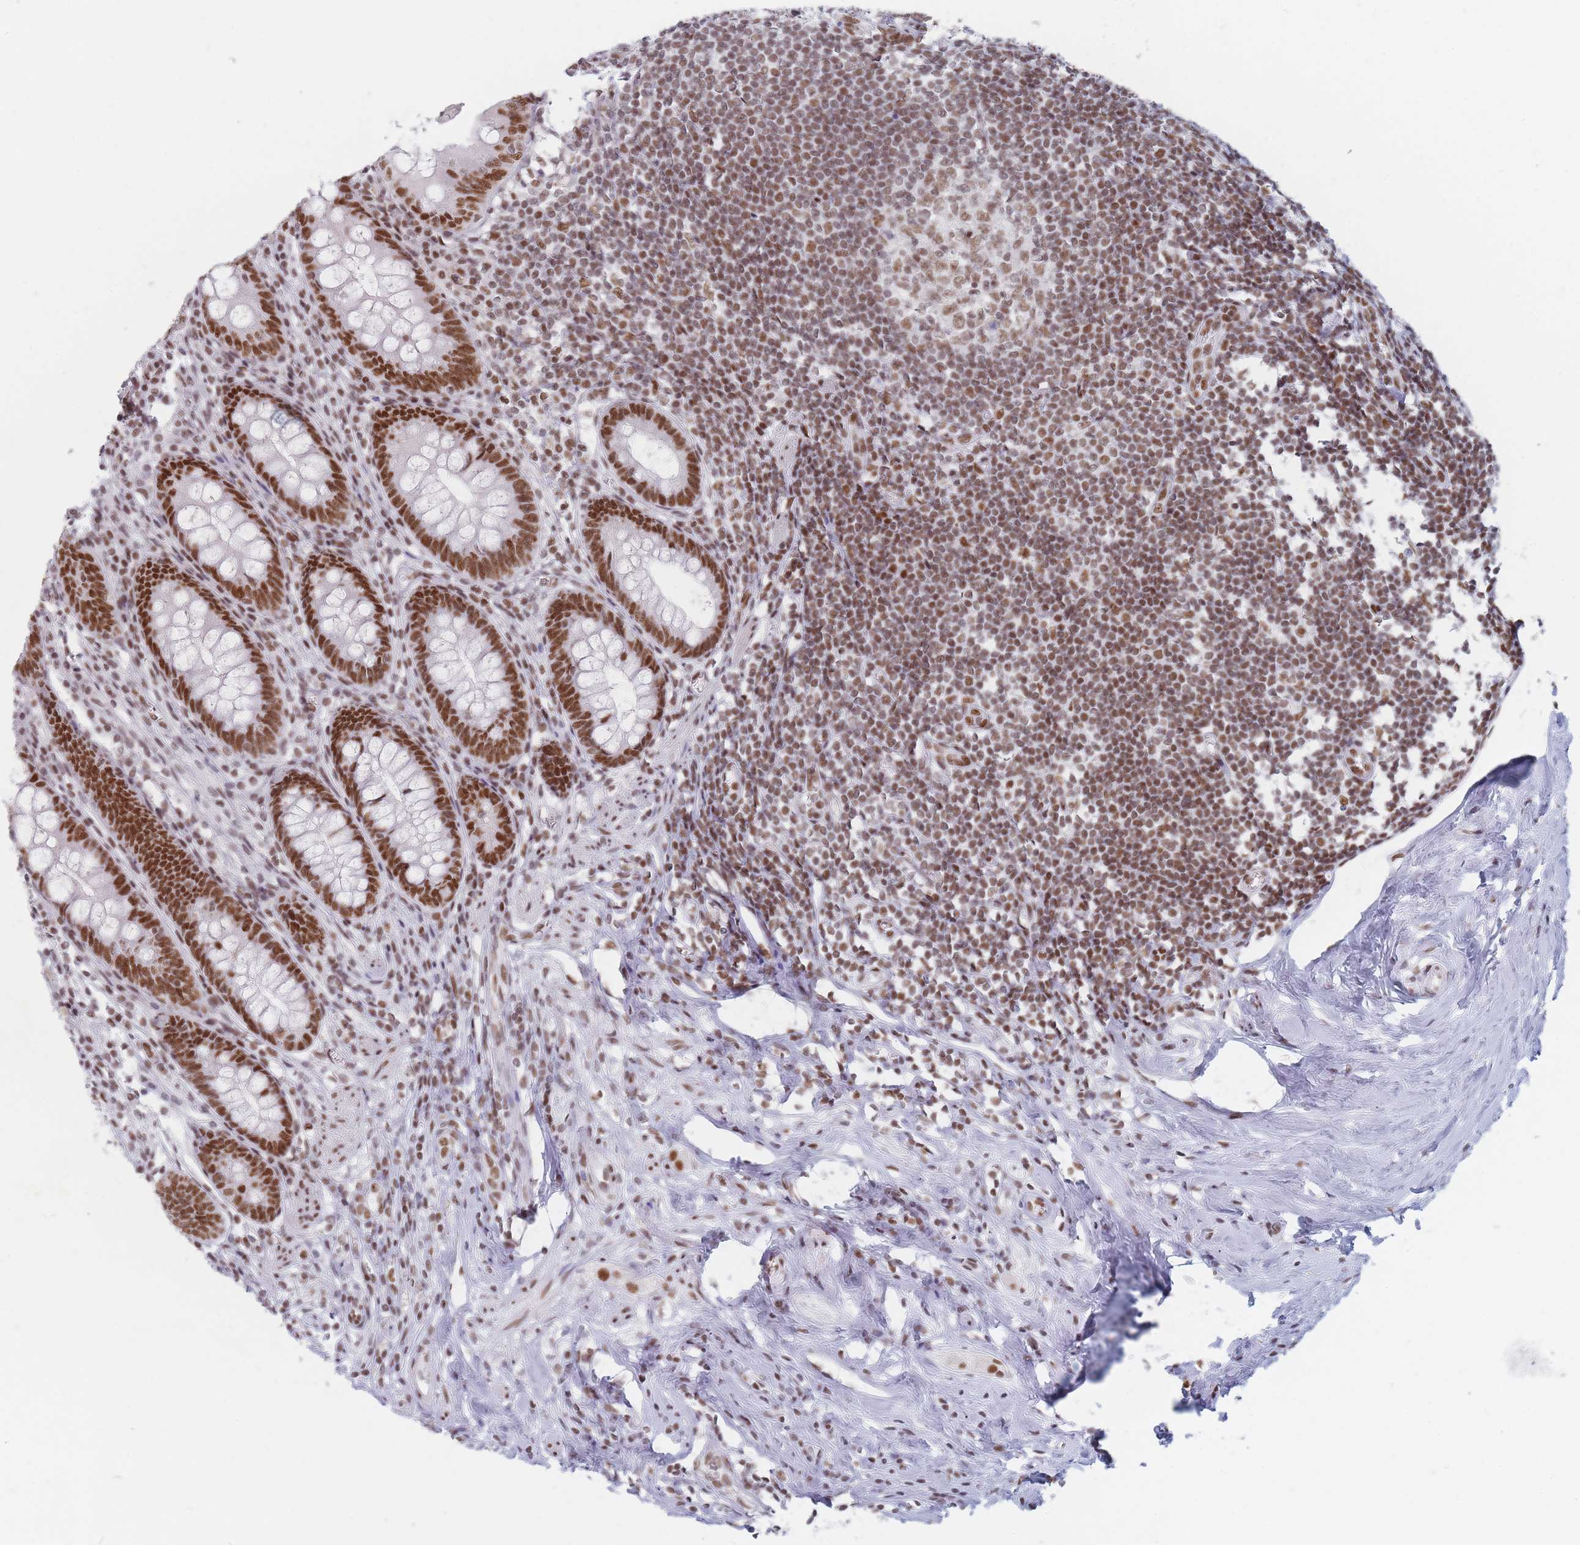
{"staining": {"intensity": "strong", "quantity": ">75%", "location": "nuclear"}, "tissue": "appendix", "cell_type": "Glandular cells", "image_type": "normal", "snomed": [{"axis": "morphology", "description": "Normal tissue, NOS"}, {"axis": "topography", "description": "Appendix"}], "caption": "Protein staining demonstrates strong nuclear positivity in about >75% of glandular cells in unremarkable appendix. The protein of interest is shown in brown color, while the nuclei are stained blue.", "gene": "SAFB2", "patient": {"sex": "female", "age": 51}}